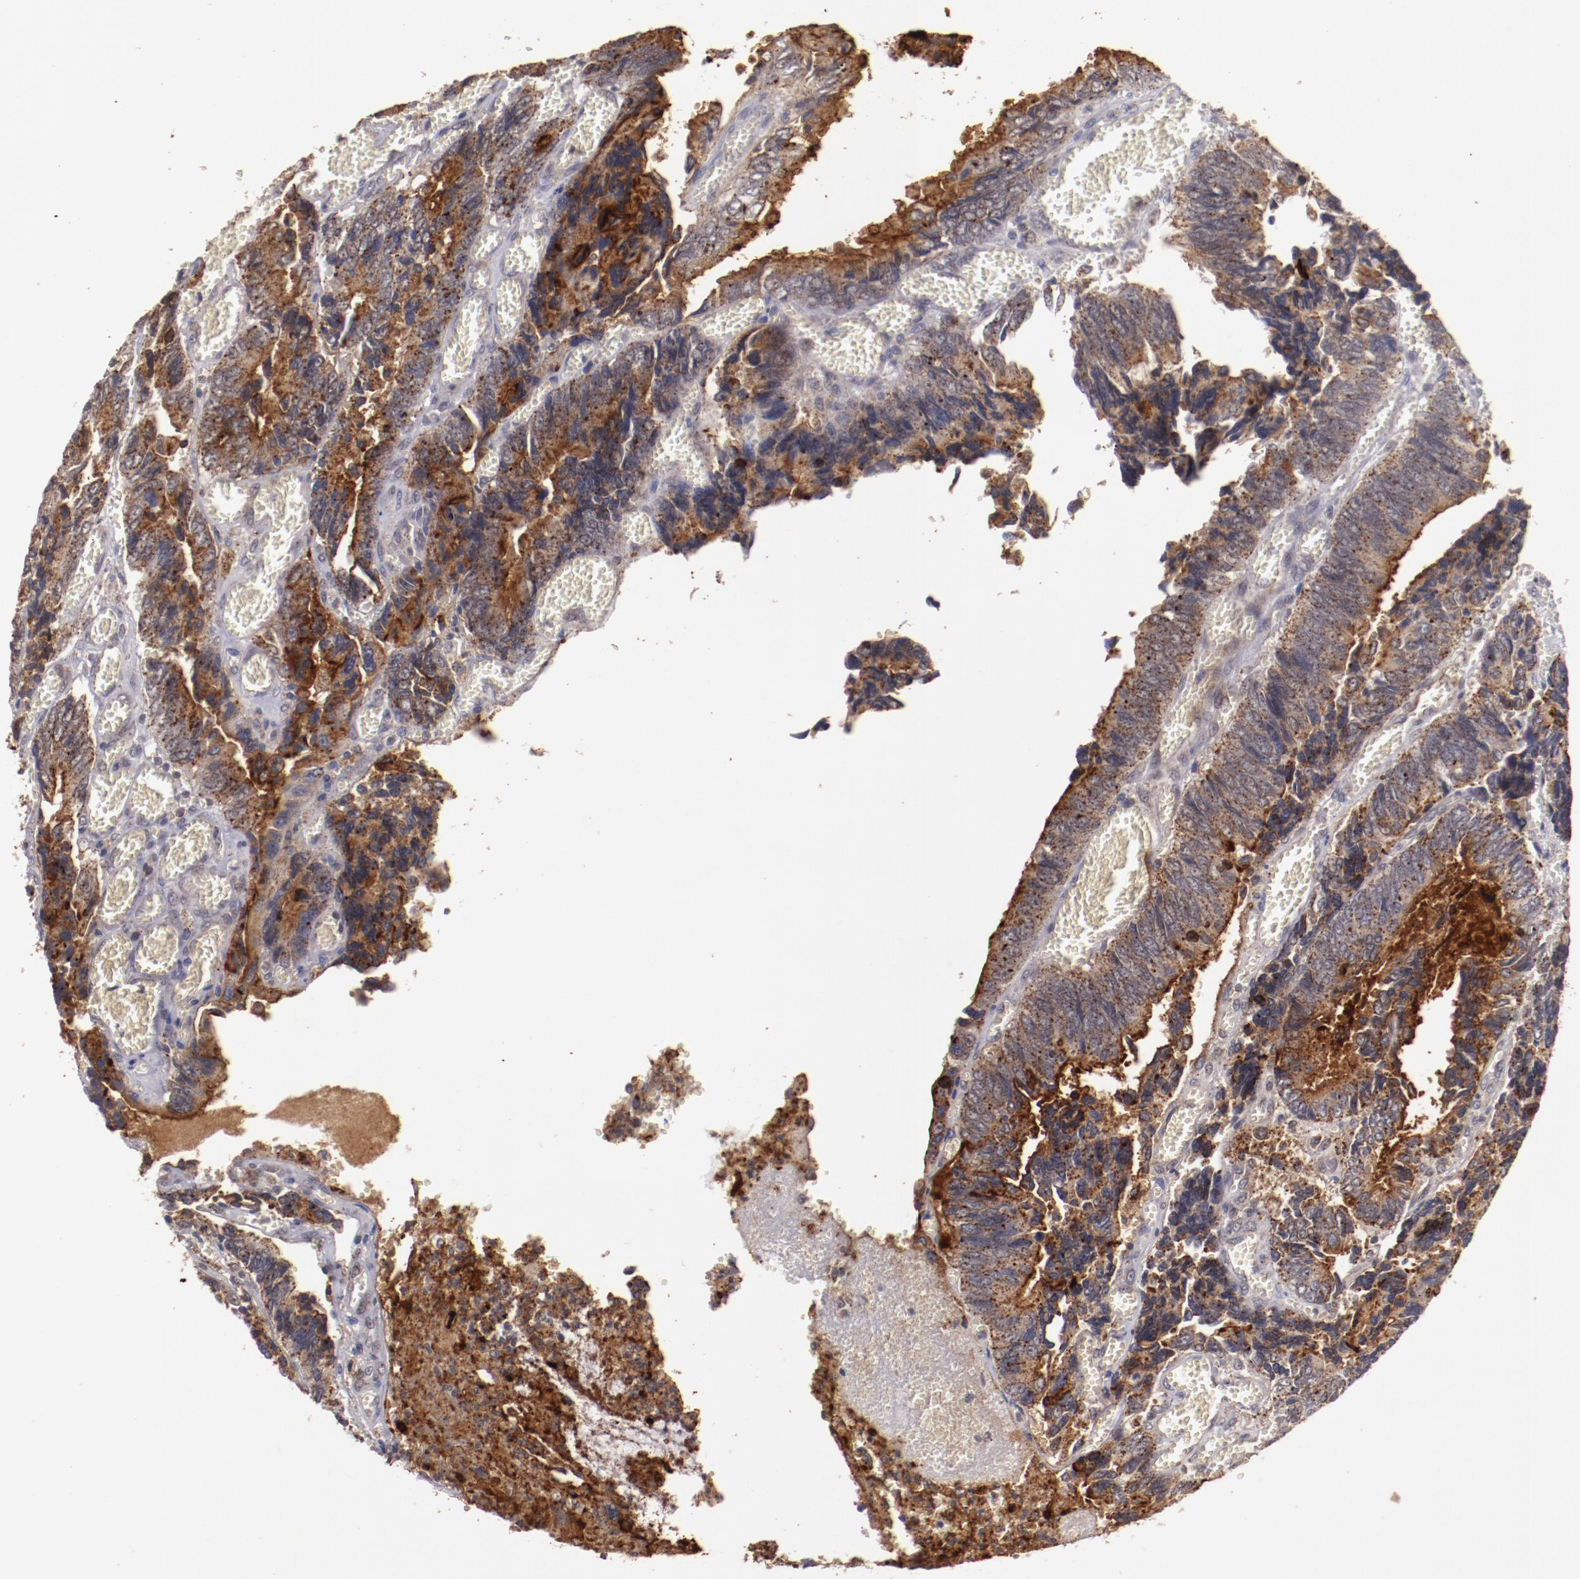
{"staining": {"intensity": "moderate", "quantity": ">75%", "location": "cytoplasmic/membranous"}, "tissue": "colorectal cancer", "cell_type": "Tumor cells", "image_type": "cancer", "snomed": [{"axis": "morphology", "description": "Adenocarcinoma, NOS"}, {"axis": "topography", "description": "Colon"}], "caption": "Colorectal cancer (adenocarcinoma) tissue displays moderate cytoplasmic/membranous positivity in about >75% of tumor cells (DAB = brown stain, brightfield microscopy at high magnification).", "gene": "SYP", "patient": {"sex": "male", "age": 72}}